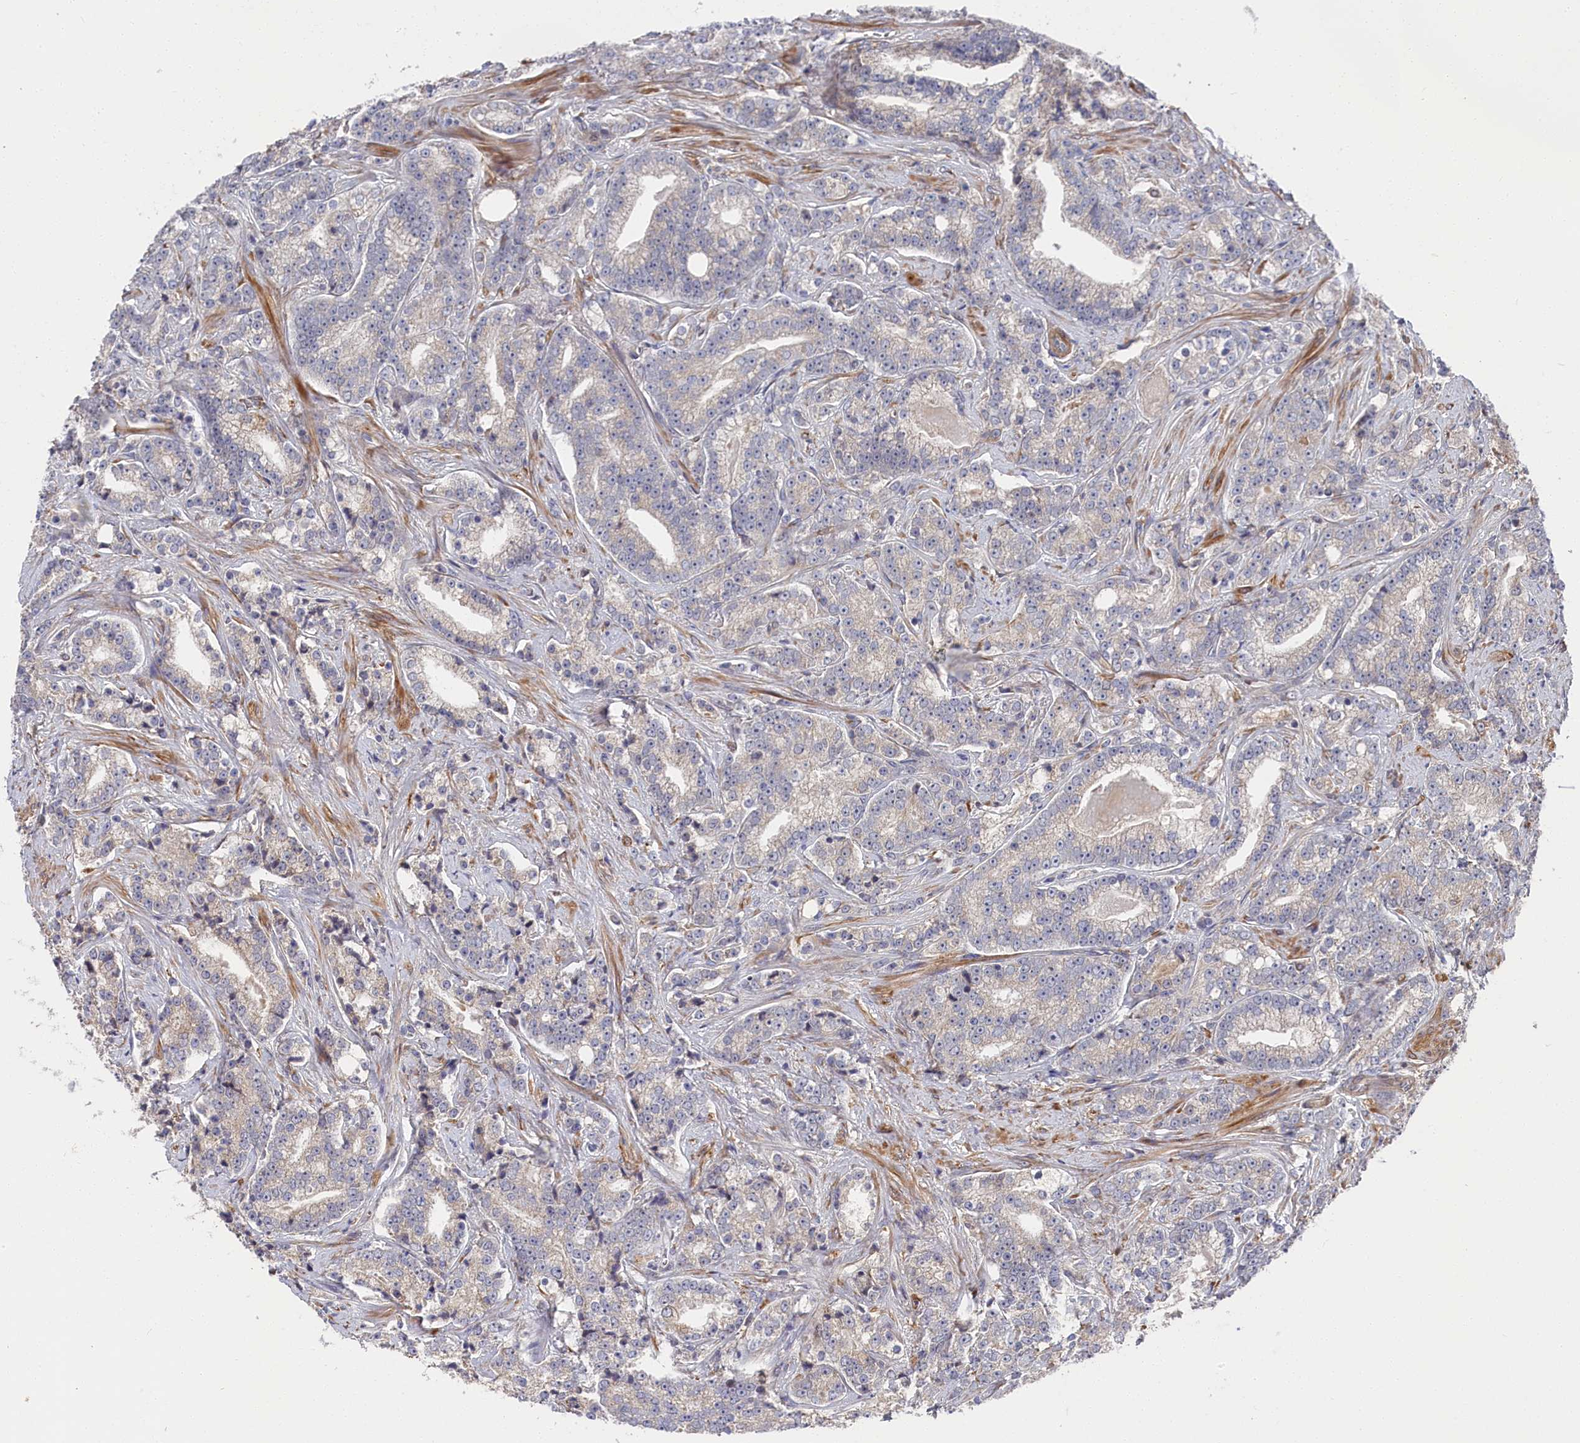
{"staining": {"intensity": "negative", "quantity": "none", "location": "none"}, "tissue": "prostate cancer", "cell_type": "Tumor cells", "image_type": "cancer", "snomed": [{"axis": "morphology", "description": "Adenocarcinoma, High grade"}, {"axis": "topography", "description": "Prostate"}], "caption": "A micrograph of prostate cancer stained for a protein demonstrates no brown staining in tumor cells. Nuclei are stained in blue.", "gene": "CYB5D2", "patient": {"sex": "male", "age": 67}}